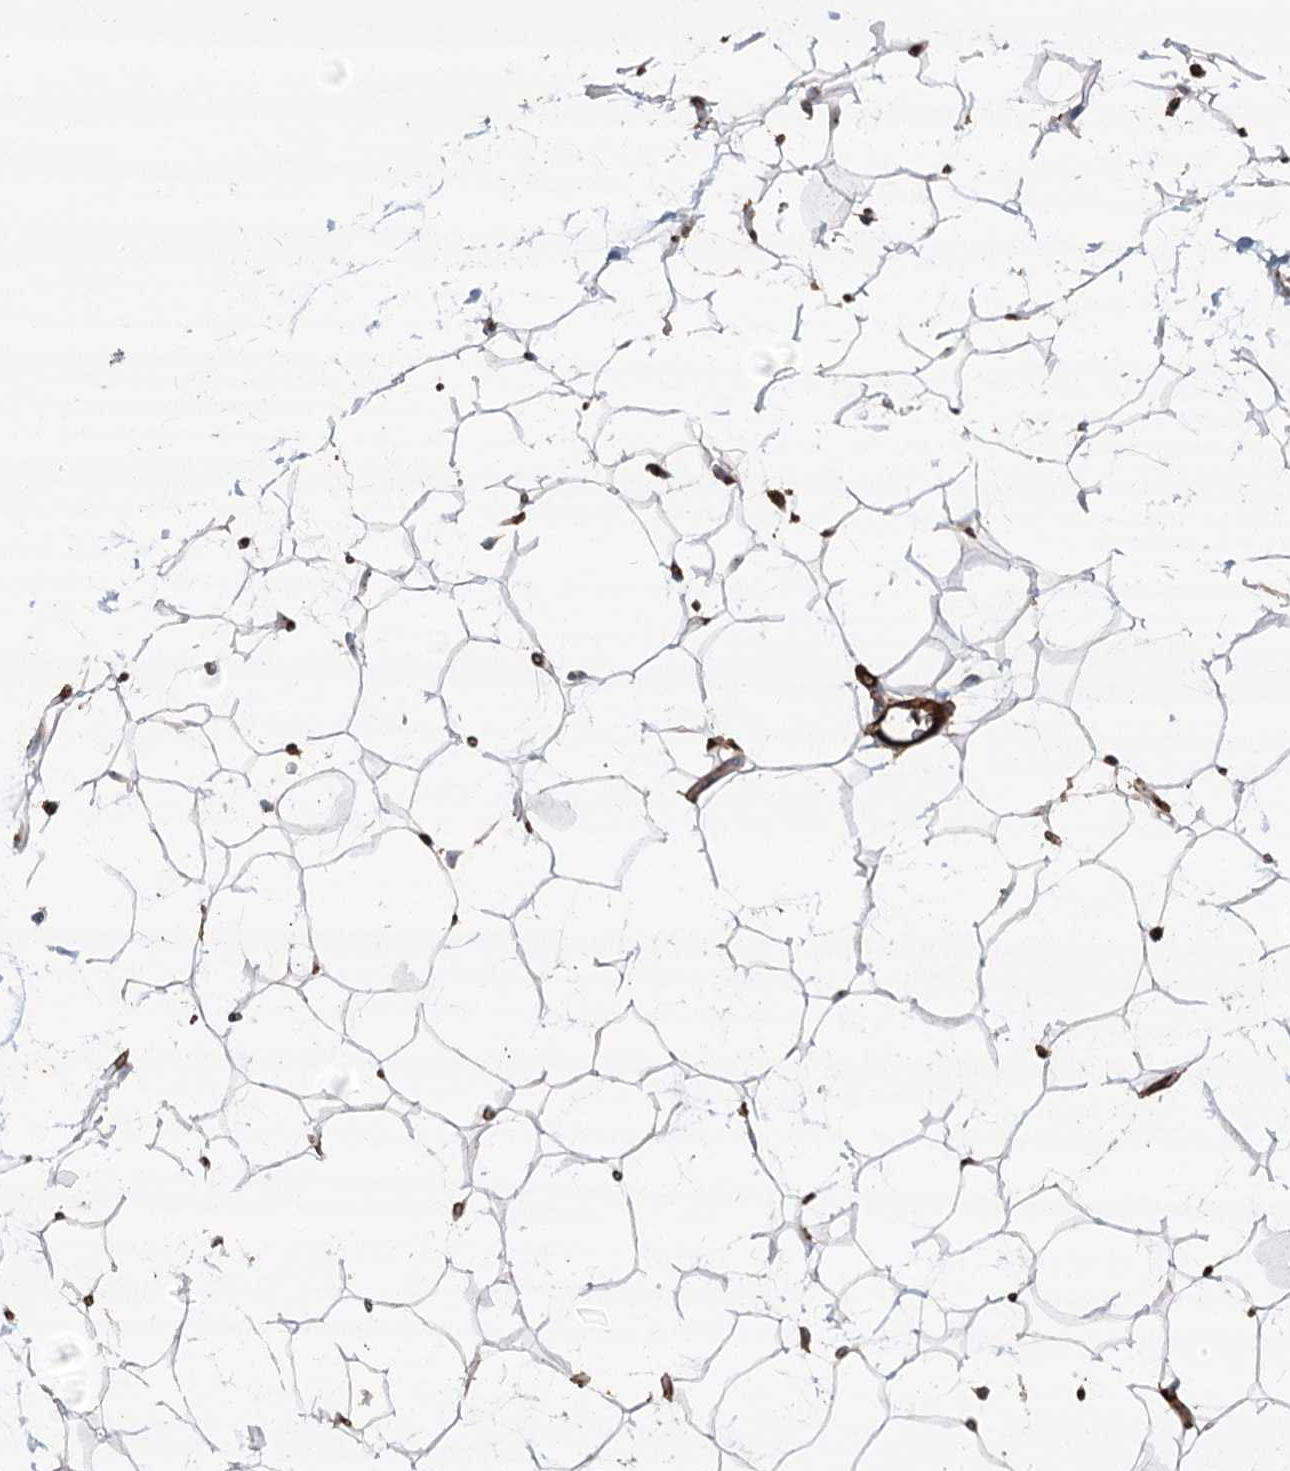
{"staining": {"intensity": "negative", "quantity": "none", "location": "none"}, "tissue": "adipose tissue", "cell_type": "Adipocytes", "image_type": "normal", "snomed": [{"axis": "morphology", "description": "Normal tissue, NOS"}, {"axis": "topography", "description": "Breast"}], "caption": "High power microscopy micrograph of an immunohistochemistry (IHC) photomicrograph of benign adipose tissue, revealing no significant staining in adipocytes. (Brightfield microscopy of DAB (3,3'-diaminobenzidine) immunohistochemistry (IHC) at high magnification).", "gene": "WDR36", "patient": {"sex": "female", "age": 26}}